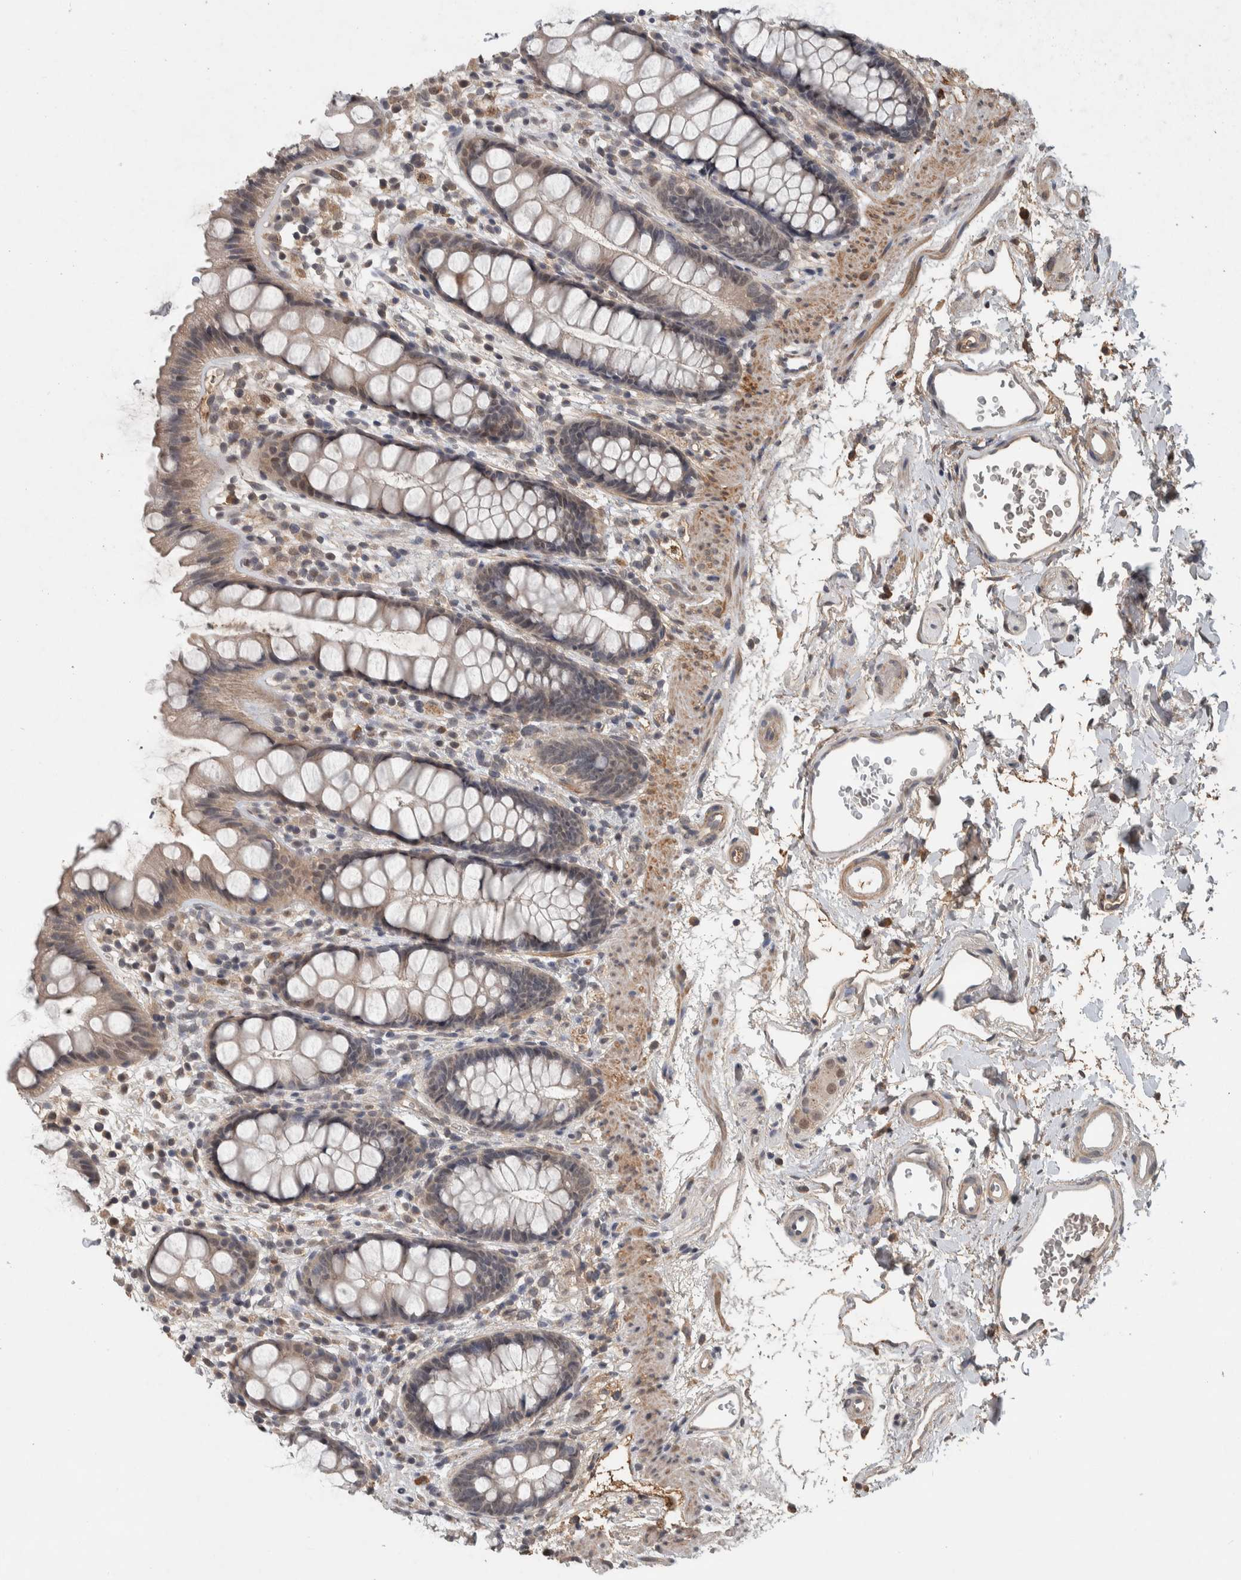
{"staining": {"intensity": "weak", "quantity": "25%-75%", "location": "cytoplasmic/membranous"}, "tissue": "rectum", "cell_type": "Glandular cells", "image_type": "normal", "snomed": [{"axis": "morphology", "description": "Normal tissue, NOS"}, {"axis": "topography", "description": "Rectum"}], "caption": "About 25%-75% of glandular cells in normal human rectum show weak cytoplasmic/membranous protein expression as visualized by brown immunohistochemical staining.", "gene": "CHRM3", "patient": {"sex": "female", "age": 65}}